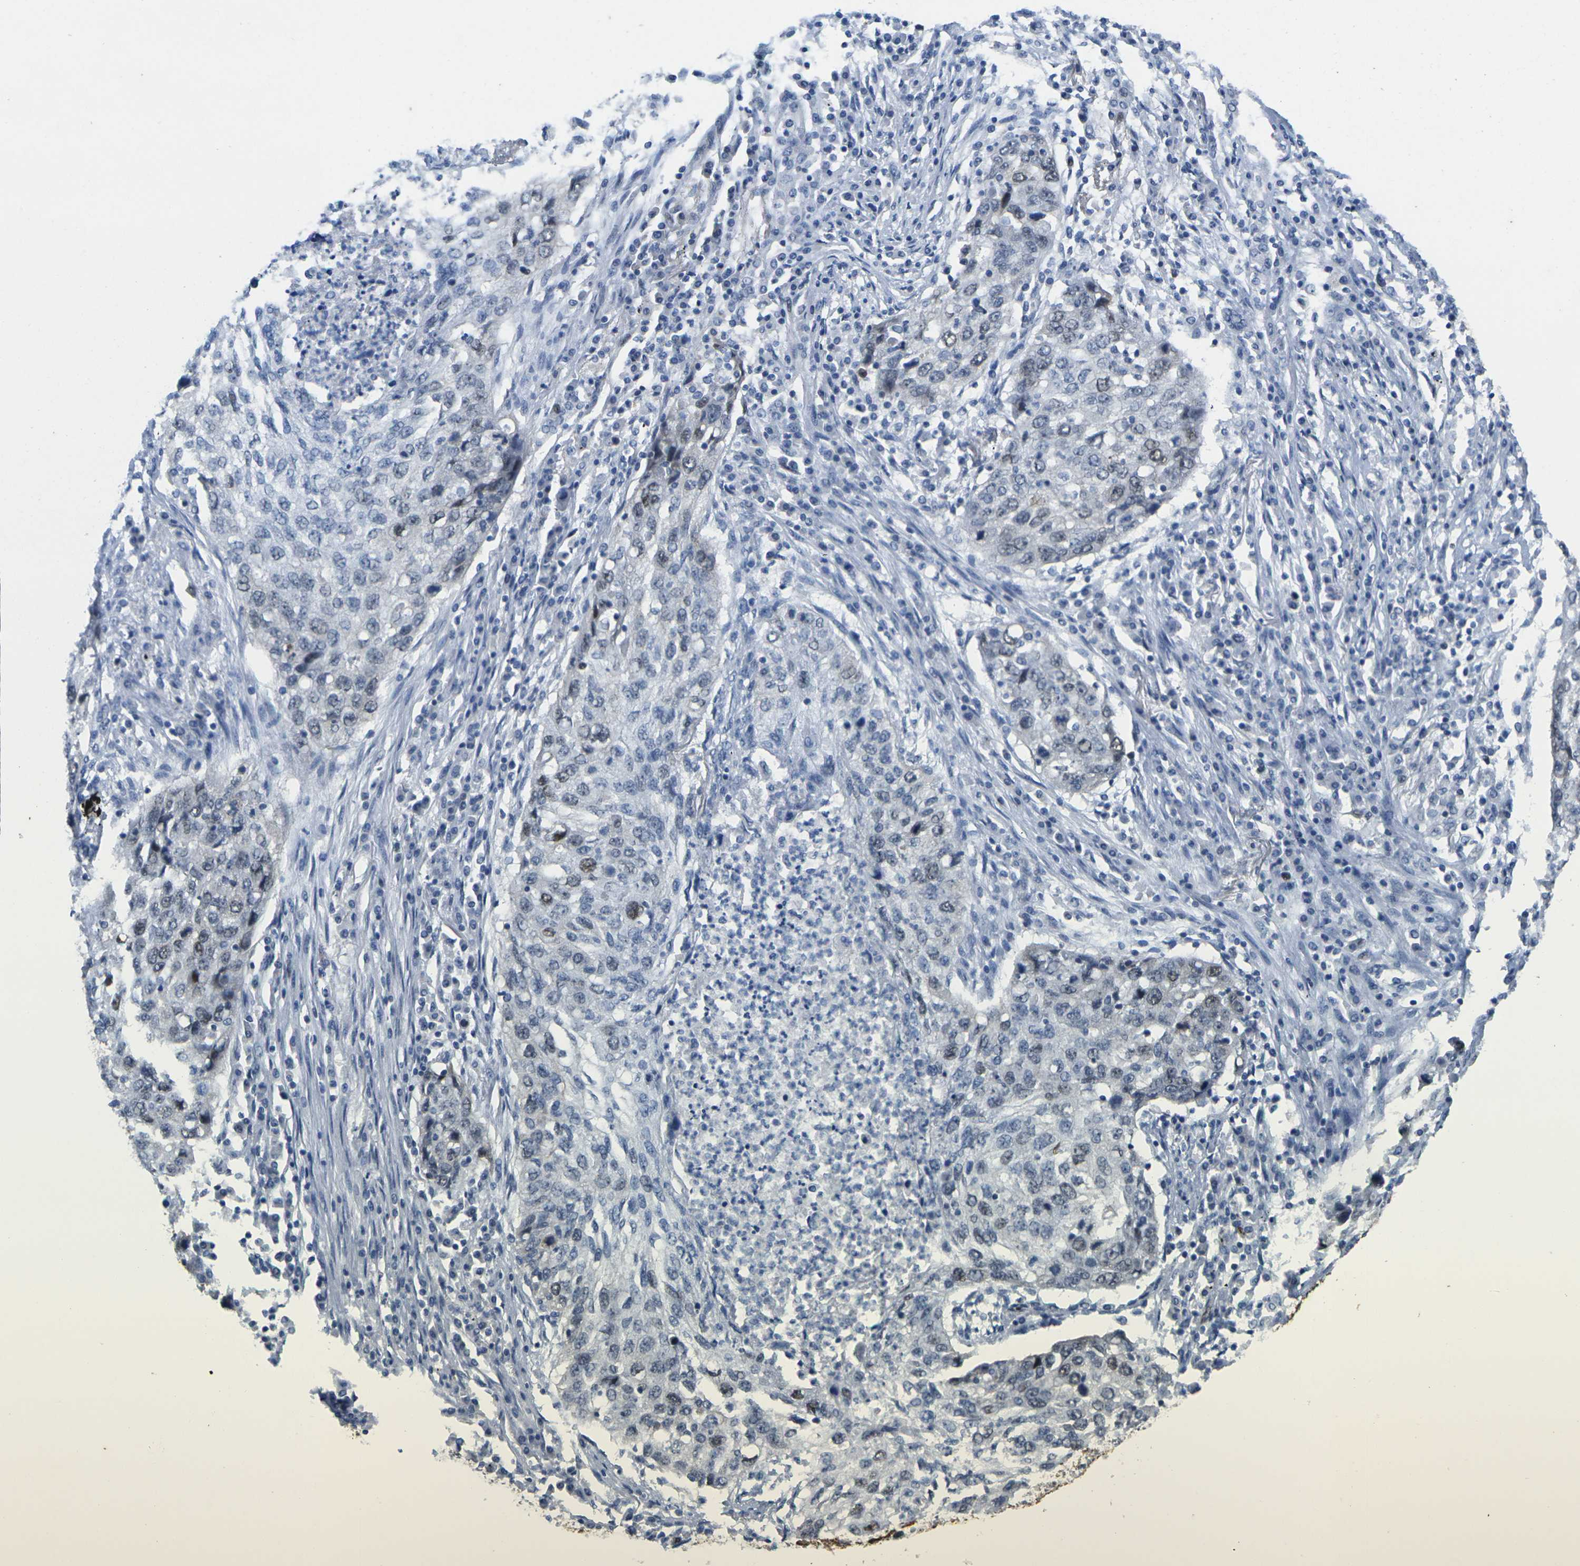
{"staining": {"intensity": "moderate", "quantity": "<25%", "location": "nuclear"}, "tissue": "lung cancer", "cell_type": "Tumor cells", "image_type": "cancer", "snomed": [{"axis": "morphology", "description": "Squamous cell carcinoma, NOS"}, {"axis": "topography", "description": "Lung"}], "caption": "Protein expression by immunohistochemistry (IHC) displays moderate nuclear positivity in approximately <25% of tumor cells in lung squamous cell carcinoma.", "gene": "CDK2", "patient": {"sex": "female", "age": 63}}